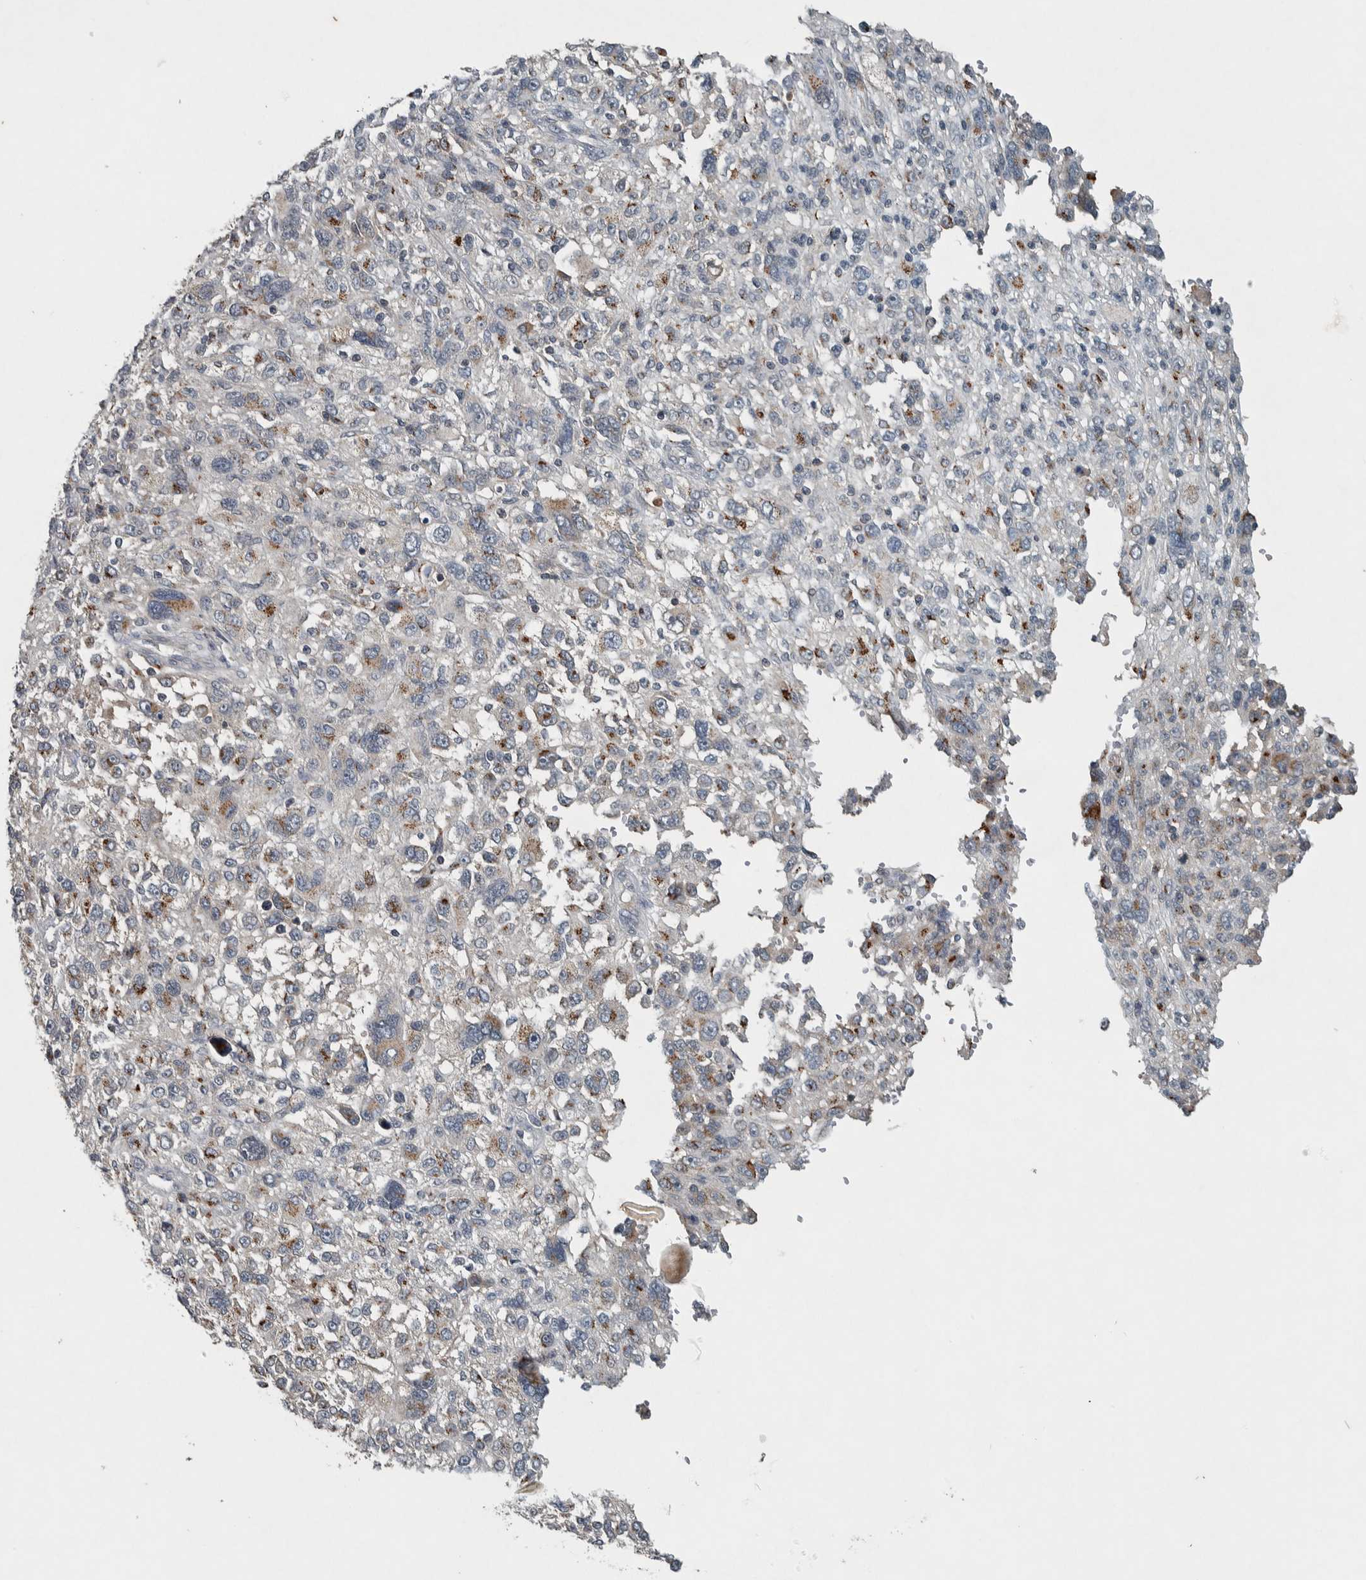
{"staining": {"intensity": "negative", "quantity": "none", "location": "none"}, "tissue": "melanoma", "cell_type": "Tumor cells", "image_type": "cancer", "snomed": [{"axis": "morphology", "description": "Malignant melanoma, NOS"}, {"axis": "topography", "description": "Skin"}], "caption": "The histopathology image exhibits no significant staining in tumor cells of malignant melanoma. (DAB immunohistochemistry, high magnification).", "gene": "CLCN2", "patient": {"sex": "female", "age": 55}}